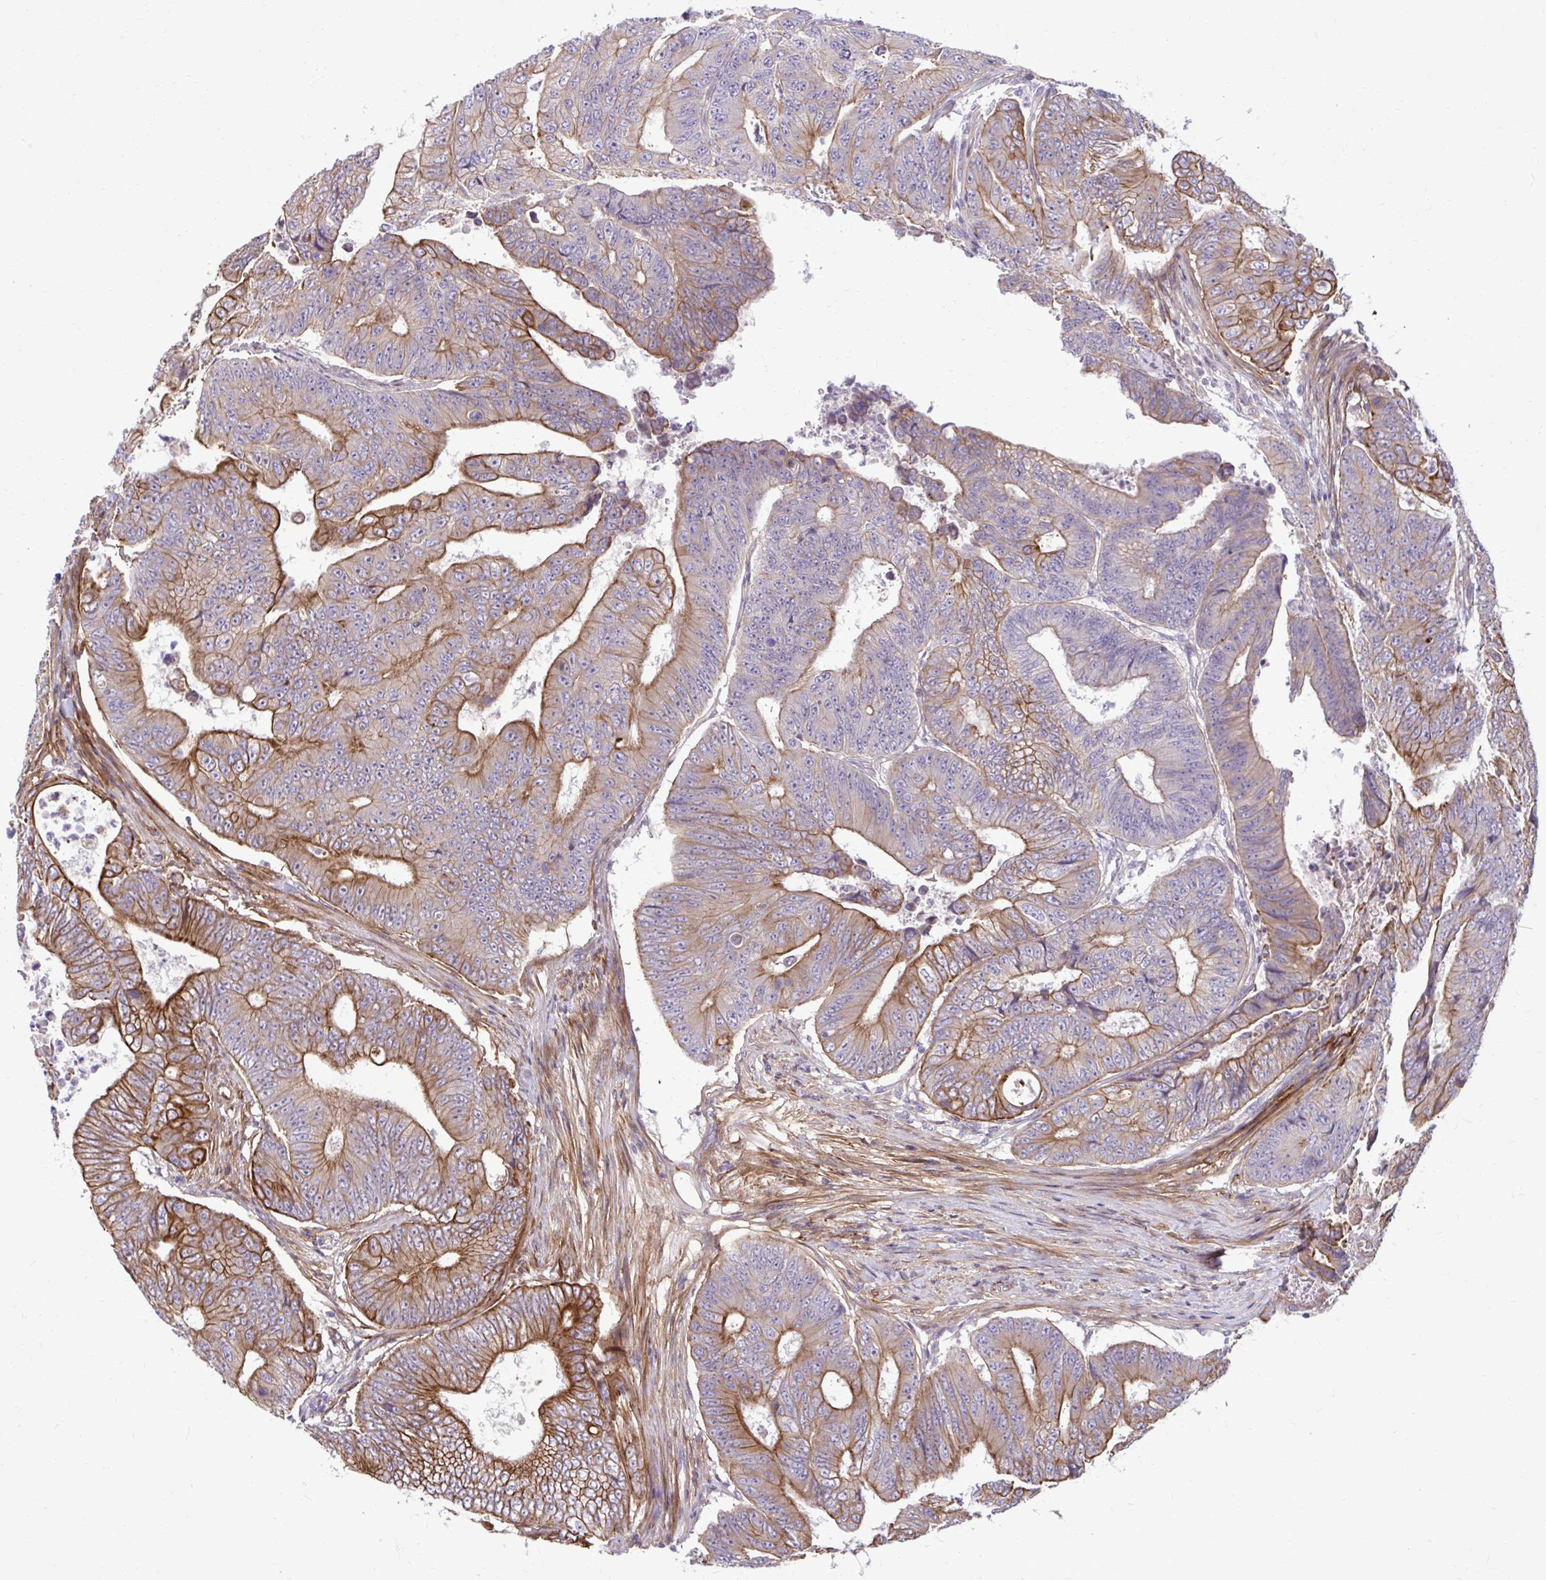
{"staining": {"intensity": "strong", "quantity": "25%-75%", "location": "cytoplasmic/membranous"}, "tissue": "colorectal cancer", "cell_type": "Tumor cells", "image_type": "cancer", "snomed": [{"axis": "morphology", "description": "Adenocarcinoma, NOS"}, {"axis": "topography", "description": "Colon"}], "caption": "A histopathology image of human colorectal cancer (adenocarcinoma) stained for a protein reveals strong cytoplasmic/membranous brown staining in tumor cells.", "gene": "FAP", "patient": {"sex": "female", "age": 48}}